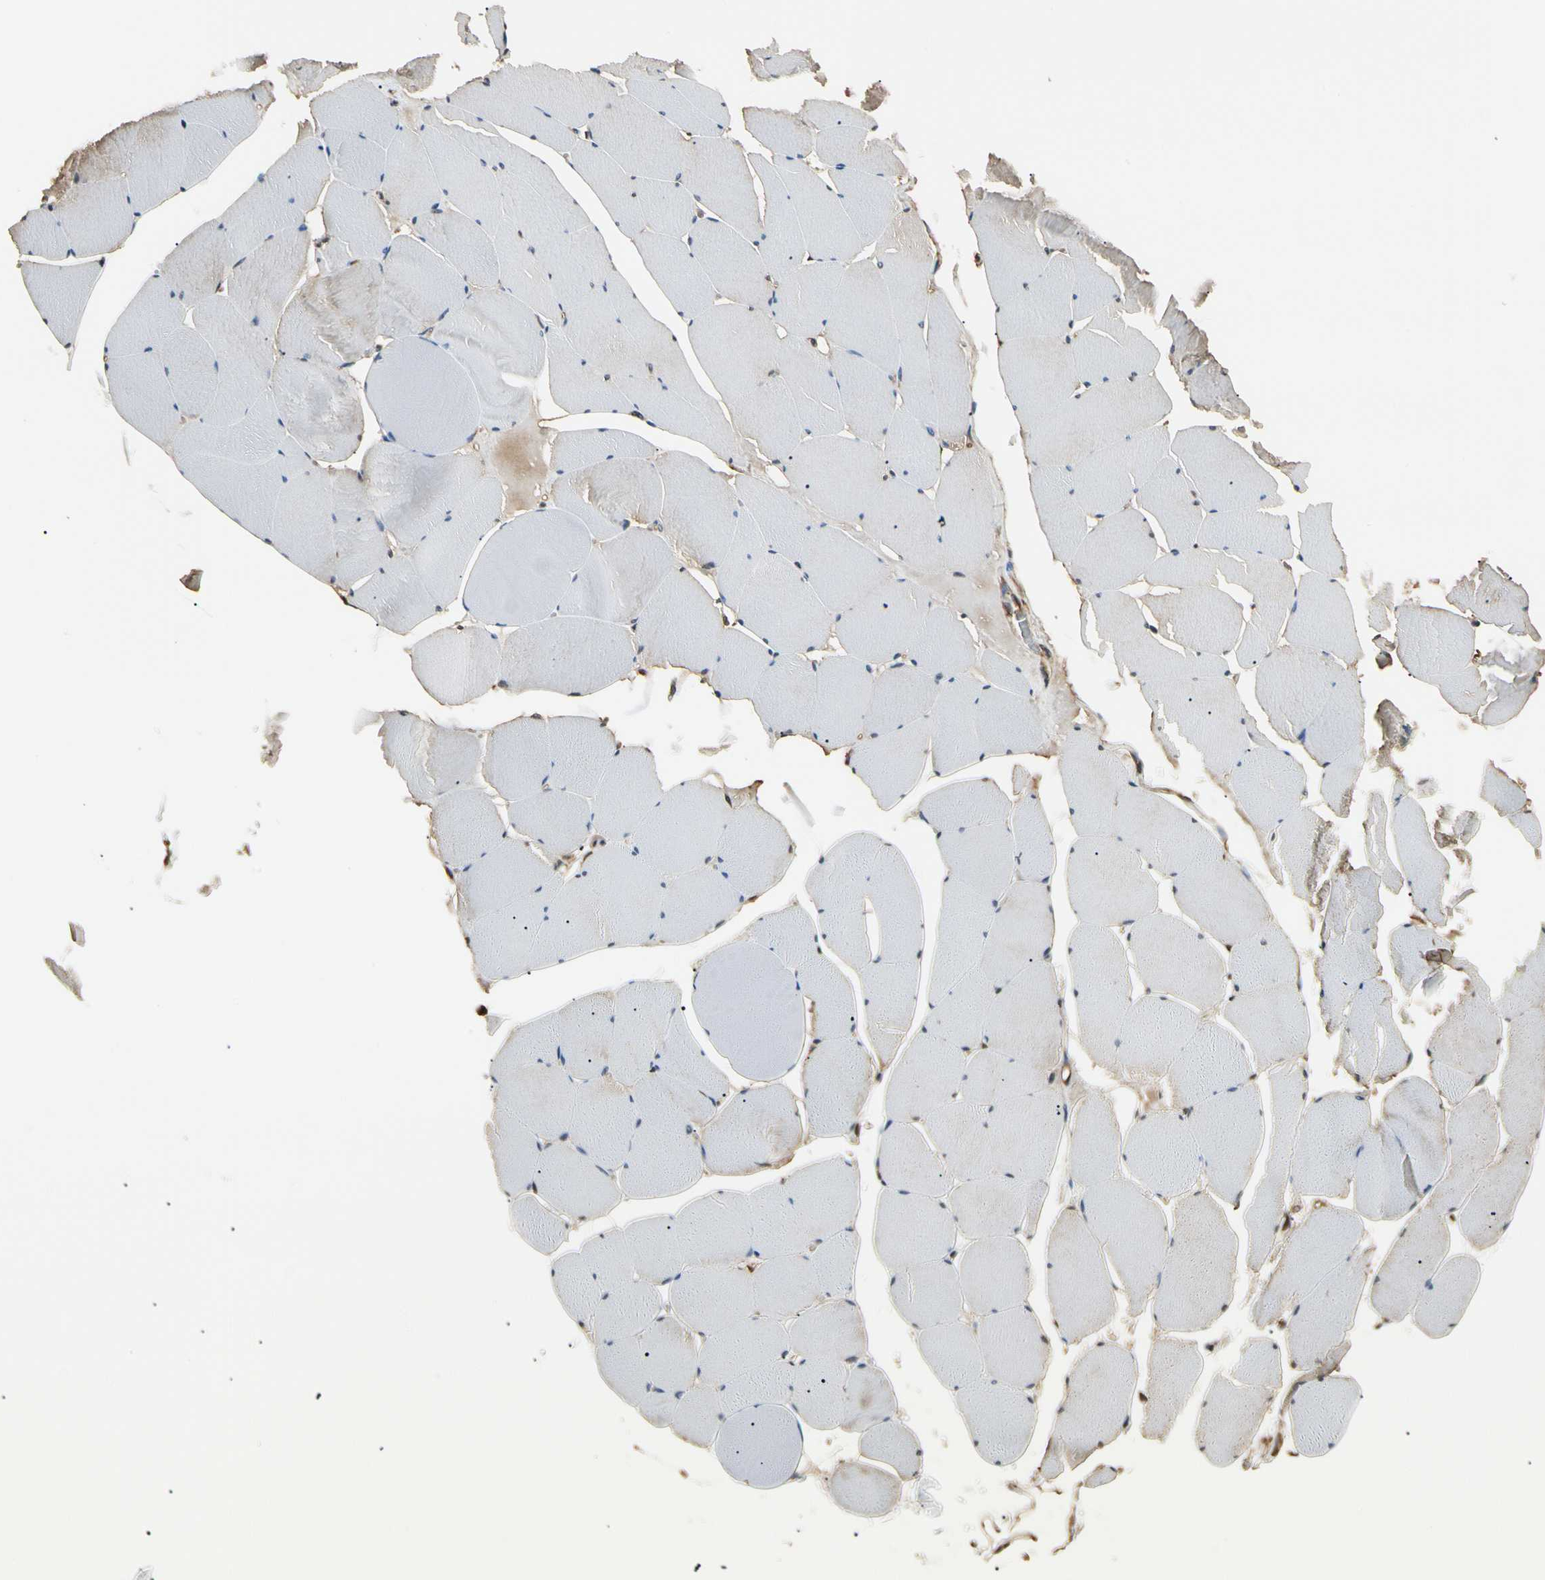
{"staining": {"intensity": "weak", "quantity": "<25%", "location": "cytoplasmic/membranous"}, "tissue": "skeletal muscle", "cell_type": "Myocytes", "image_type": "normal", "snomed": [{"axis": "morphology", "description": "Normal tissue, NOS"}, {"axis": "topography", "description": "Skeletal muscle"}, {"axis": "topography", "description": "Salivary gland"}], "caption": "IHC of benign skeletal muscle demonstrates no expression in myocytes.", "gene": "YWHAE", "patient": {"sex": "male", "age": 62}}